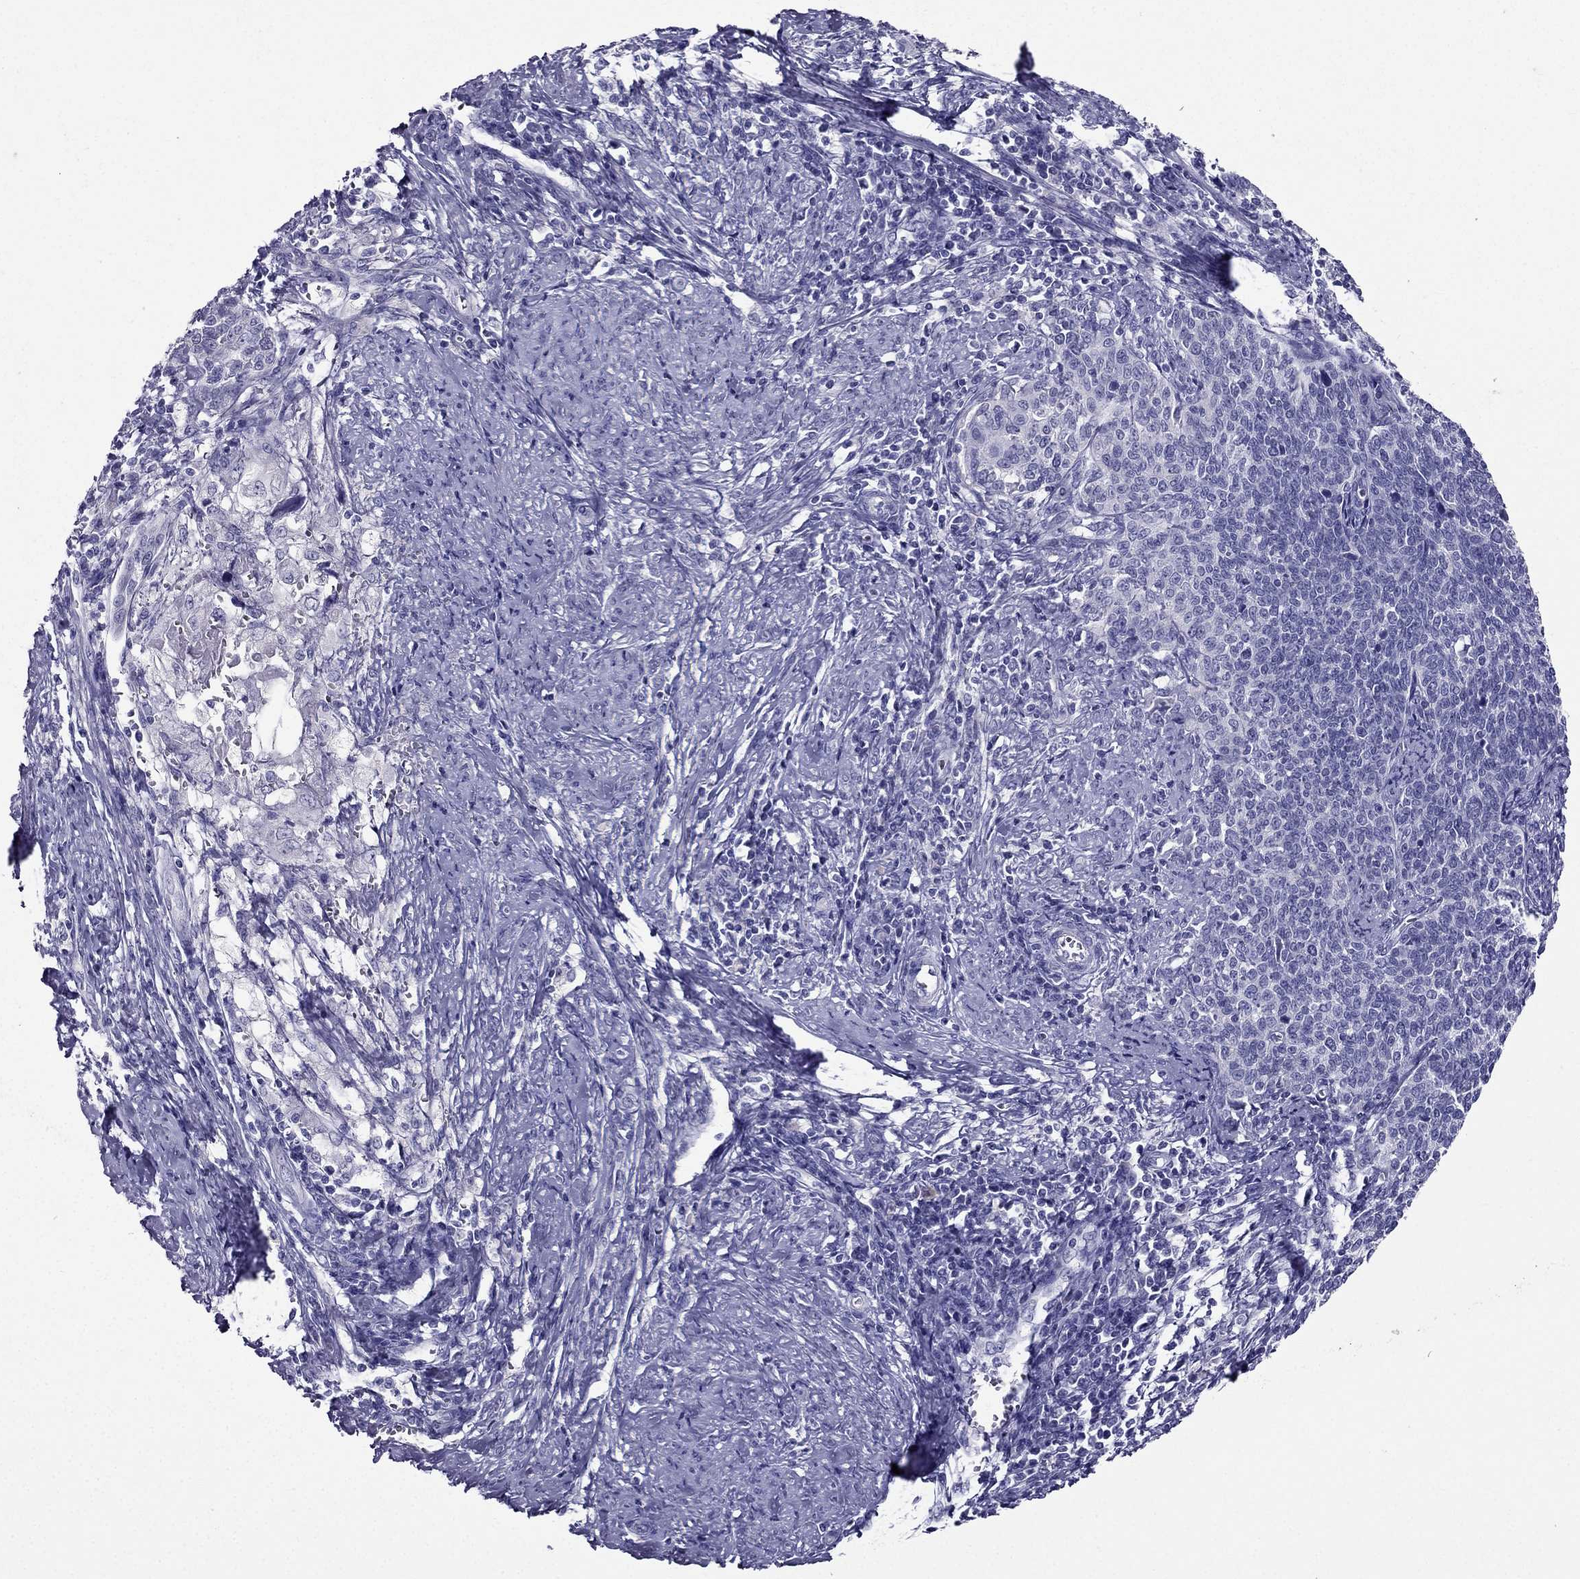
{"staining": {"intensity": "negative", "quantity": "none", "location": "none"}, "tissue": "cervical cancer", "cell_type": "Tumor cells", "image_type": "cancer", "snomed": [{"axis": "morphology", "description": "Squamous cell carcinoma, NOS"}, {"axis": "topography", "description": "Cervix"}], "caption": "Tumor cells are negative for protein expression in human cervical cancer (squamous cell carcinoma). Brightfield microscopy of IHC stained with DAB (3,3'-diaminobenzidine) (brown) and hematoxylin (blue), captured at high magnification.", "gene": "ZNF541", "patient": {"sex": "female", "age": 39}}